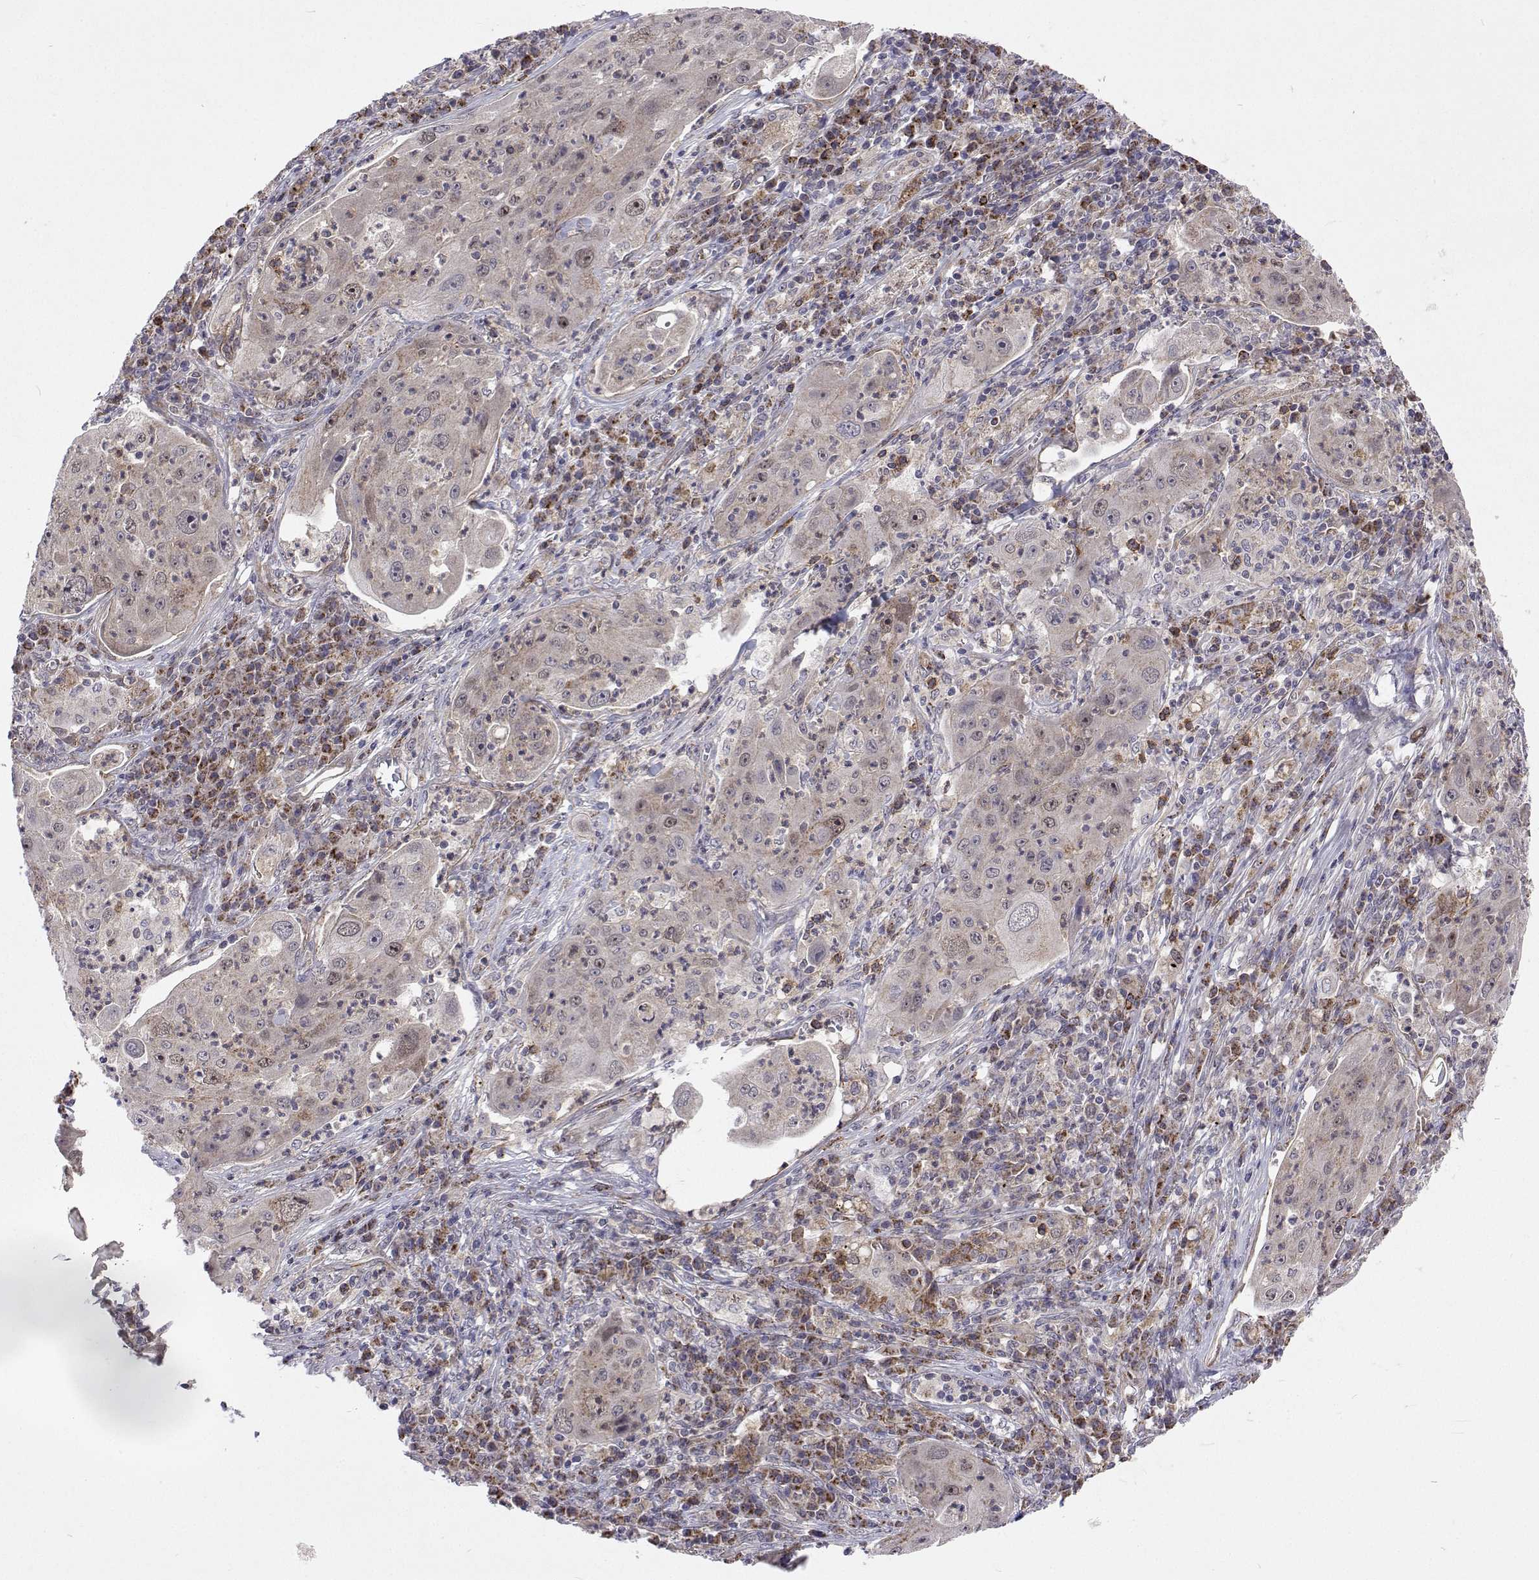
{"staining": {"intensity": "moderate", "quantity": "<25%", "location": "nuclear"}, "tissue": "lung cancer", "cell_type": "Tumor cells", "image_type": "cancer", "snomed": [{"axis": "morphology", "description": "Squamous cell carcinoma, NOS"}, {"axis": "topography", "description": "Lung"}], "caption": "Tumor cells exhibit low levels of moderate nuclear staining in approximately <25% of cells in human squamous cell carcinoma (lung). (DAB (3,3'-diaminobenzidine) = brown stain, brightfield microscopy at high magnification).", "gene": "DHTKD1", "patient": {"sex": "female", "age": 59}}